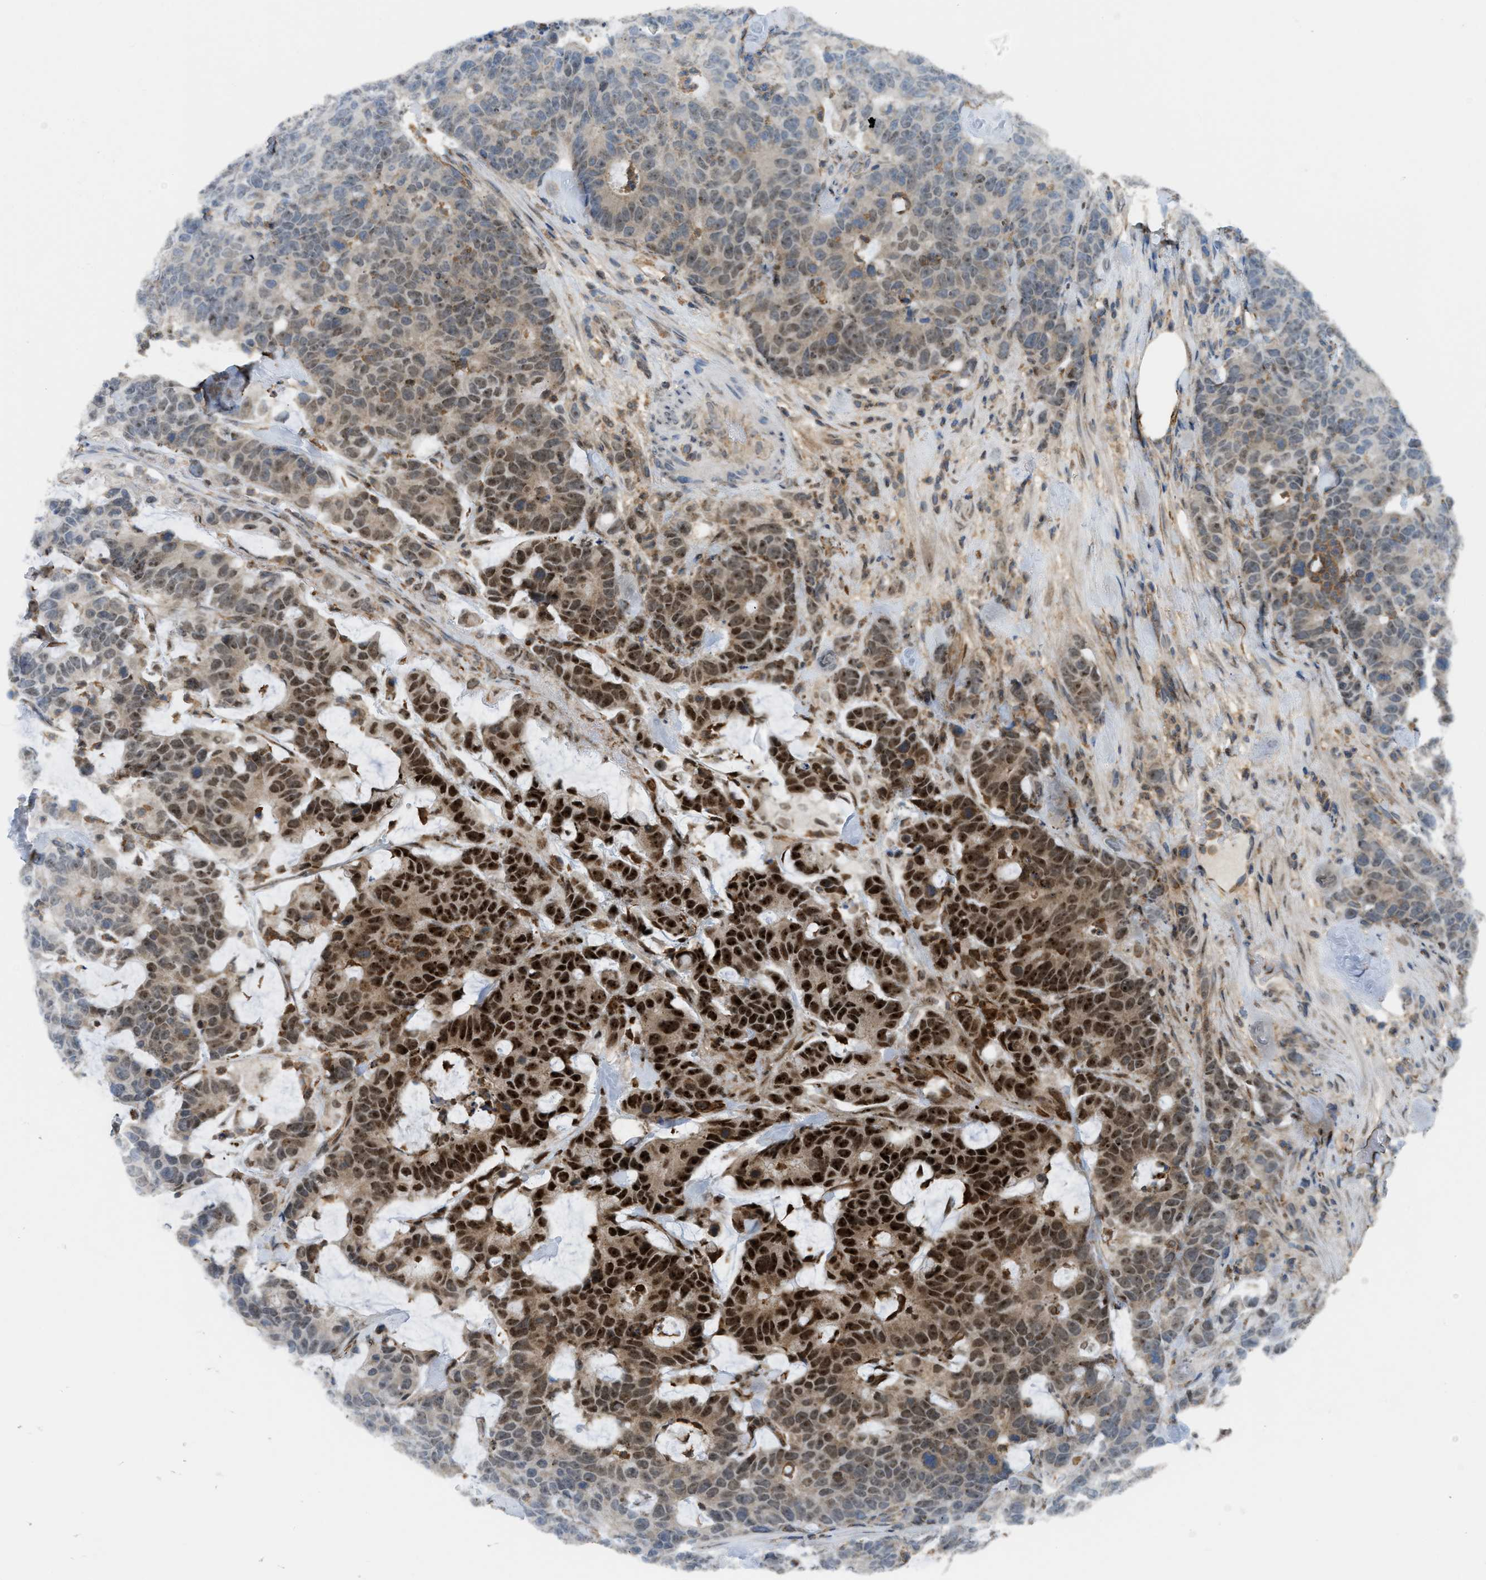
{"staining": {"intensity": "strong", "quantity": "25%-75%", "location": "nuclear"}, "tissue": "colorectal cancer", "cell_type": "Tumor cells", "image_type": "cancer", "snomed": [{"axis": "morphology", "description": "Adenocarcinoma, NOS"}, {"axis": "topography", "description": "Colon"}], "caption": "A brown stain highlights strong nuclear staining of a protein in human adenocarcinoma (colorectal) tumor cells.", "gene": "E2F1", "patient": {"sex": "female", "age": 86}}